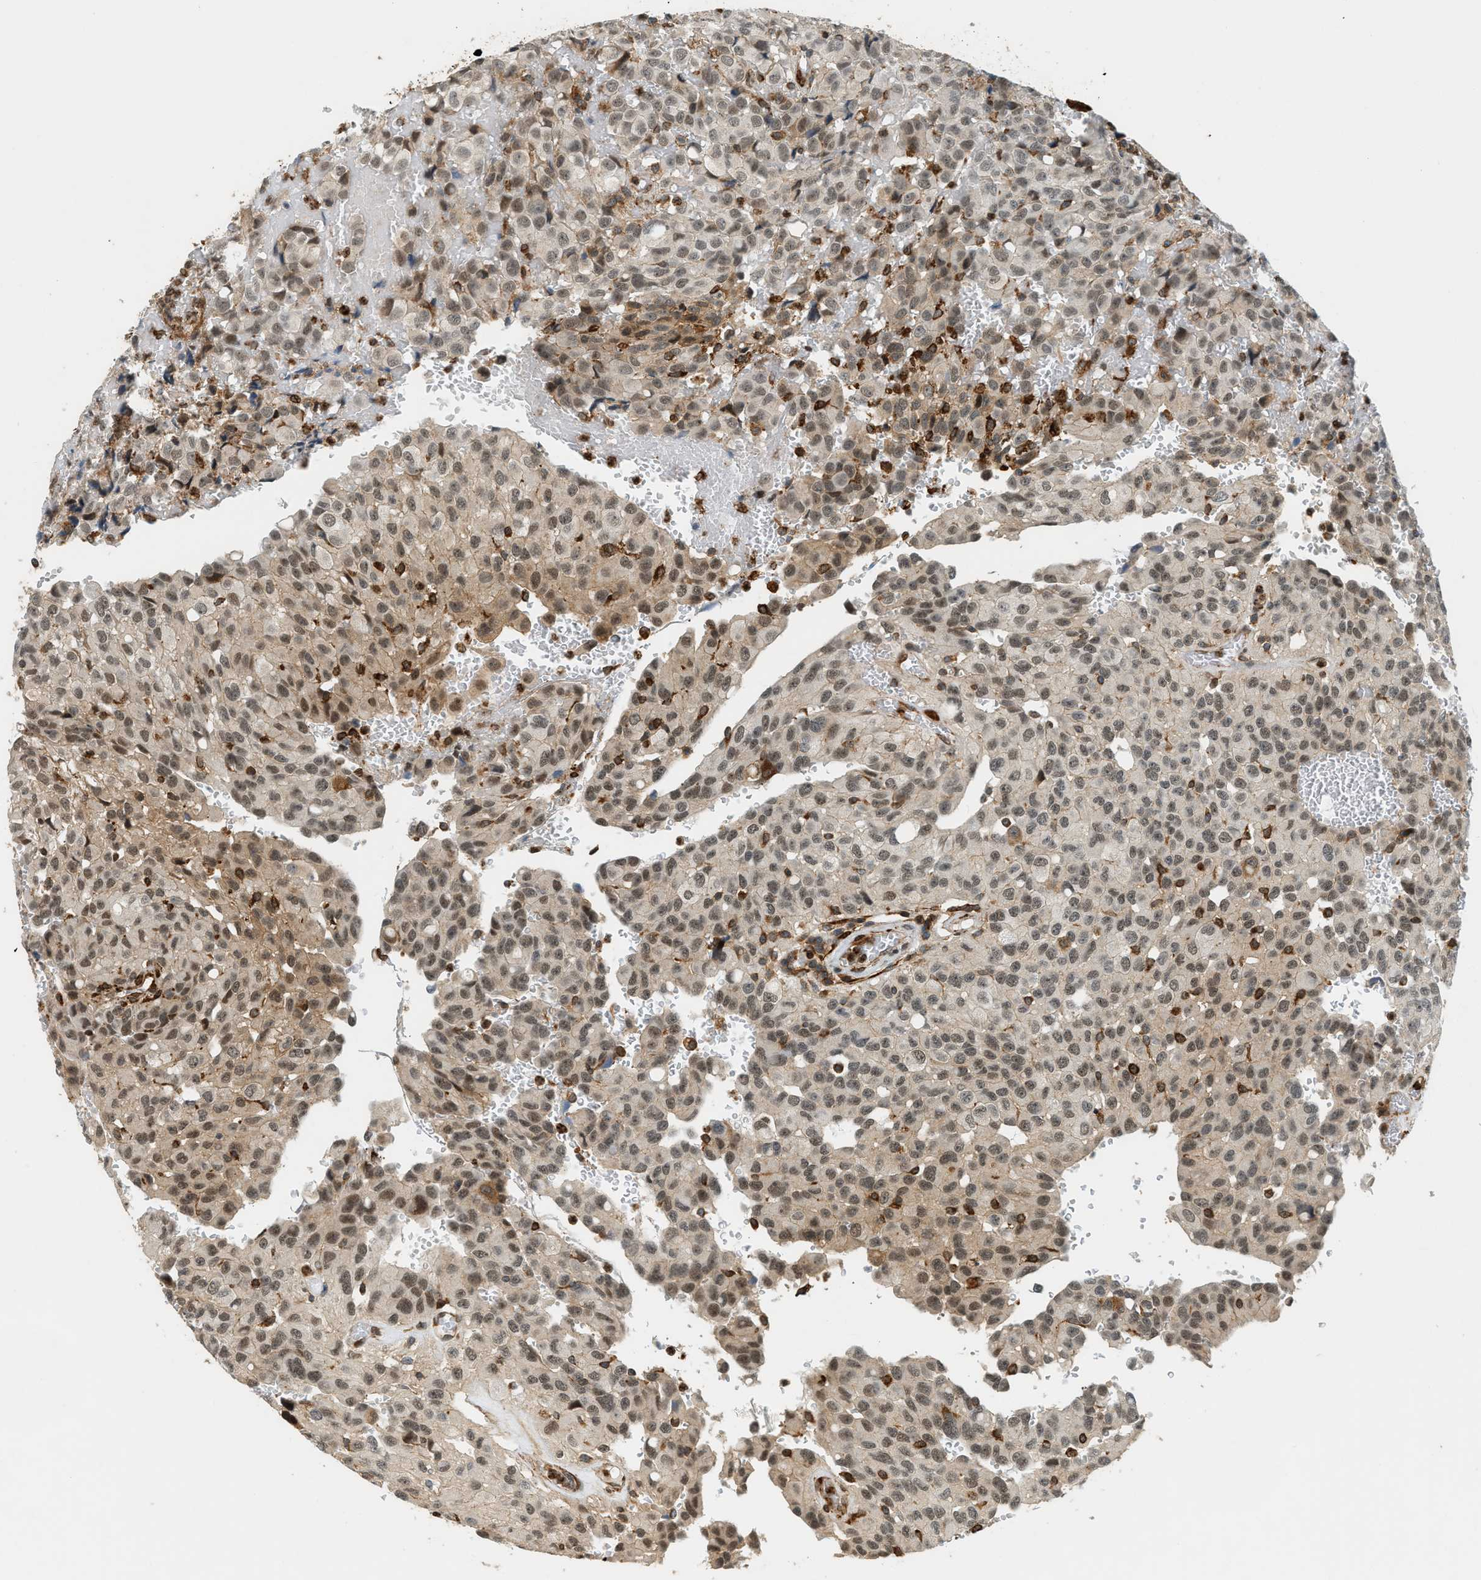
{"staining": {"intensity": "moderate", "quantity": ">75%", "location": "nuclear"}, "tissue": "glioma", "cell_type": "Tumor cells", "image_type": "cancer", "snomed": [{"axis": "morphology", "description": "Glioma, malignant, High grade"}, {"axis": "topography", "description": "Brain"}], "caption": "Tumor cells show moderate nuclear positivity in approximately >75% of cells in glioma.", "gene": "SEMA4D", "patient": {"sex": "male", "age": 32}}